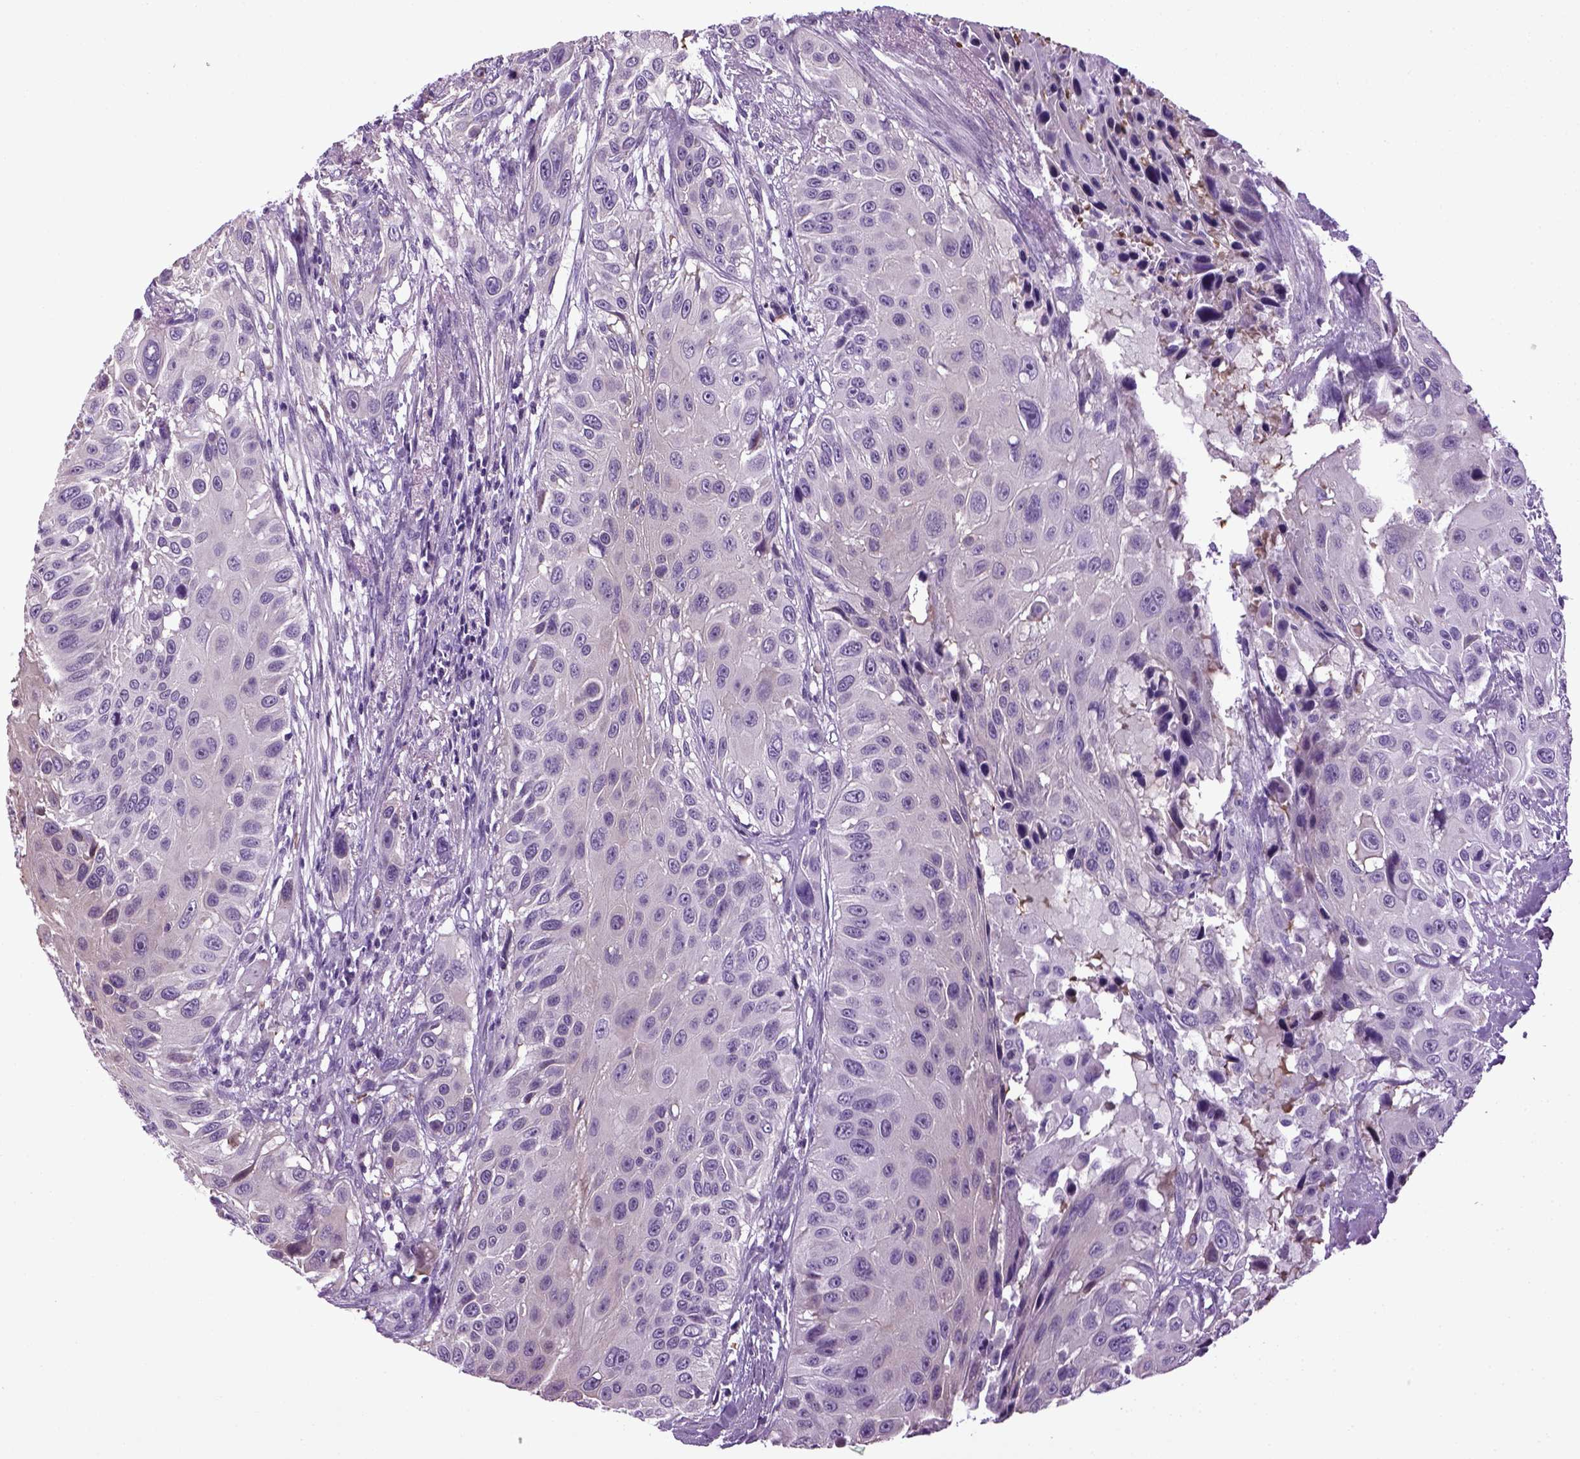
{"staining": {"intensity": "negative", "quantity": "none", "location": "none"}, "tissue": "urothelial cancer", "cell_type": "Tumor cells", "image_type": "cancer", "snomed": [{"axis": "morphology", "description": "Urothelial carcinoma, NOS"}, {"axis": "topography", "description": "Urinary bladder"}], "caption": "An immunohistochemistry photomicrograph of transitional cell carcinoma is shown. There is no staining in tumor cells of transitional cell carcinoma.", "gene": "HMCN2", "patient": {"sex": "male", "age": 55}}